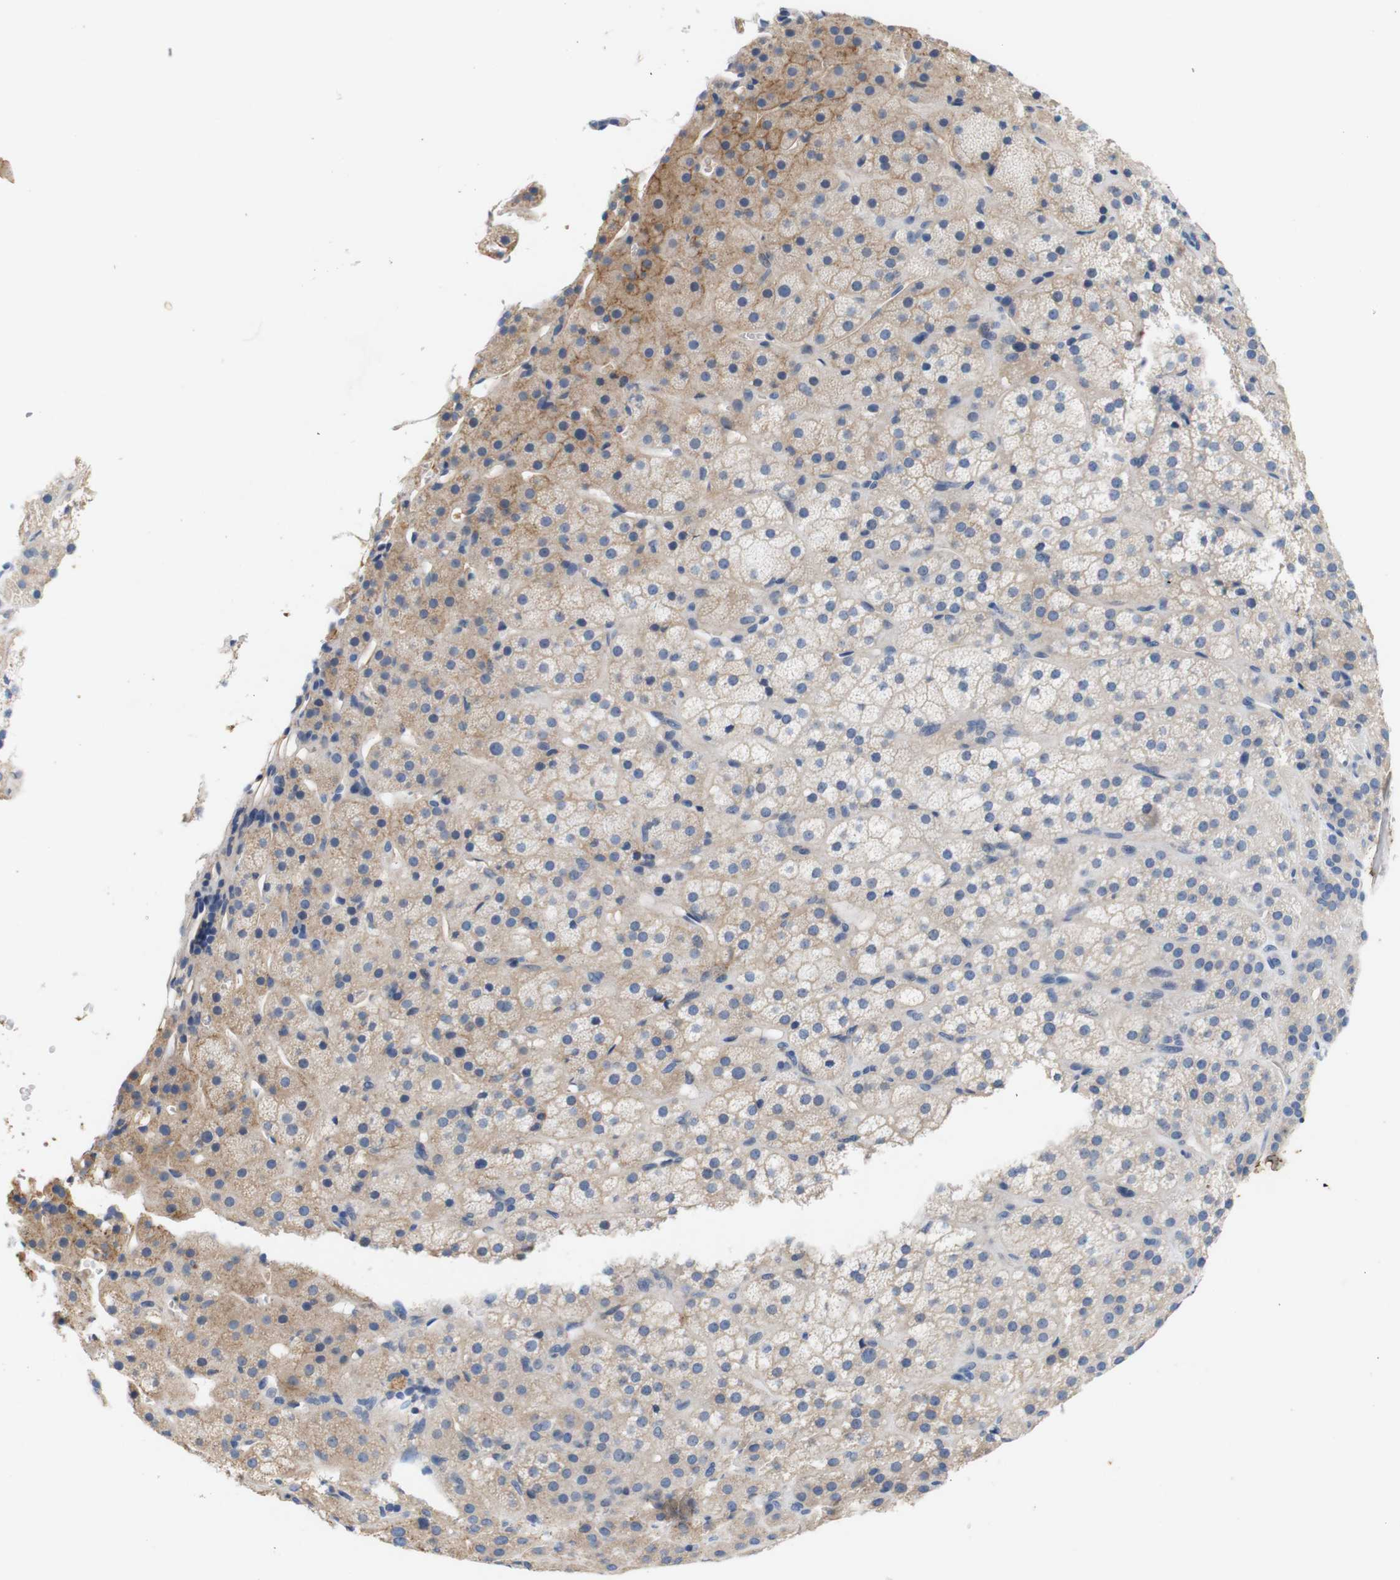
{"staining": {"intensity": "moderate", "quantity": "25%-75%", "location": "cytoplasmic/membranous"}, "tissue": "adrenal gland", "cell_type": "Glandular cells", "image_type": "normal", "snomed": [{"axis": "morphology", "description": "Normal tissue, NOS"}, {"axis": "topography", "description": "Adrenal gland"}], "caption": "A high-resolution histopathology image shows immunohistochemistry (IHC) staining of benign adrenal gland, which displays moderate cytoplasmic/membranous expression in approximately 25%-75% of glandular cells.", "gene": "ITGA5", "patient": {"sex": "female", "age": 57}}